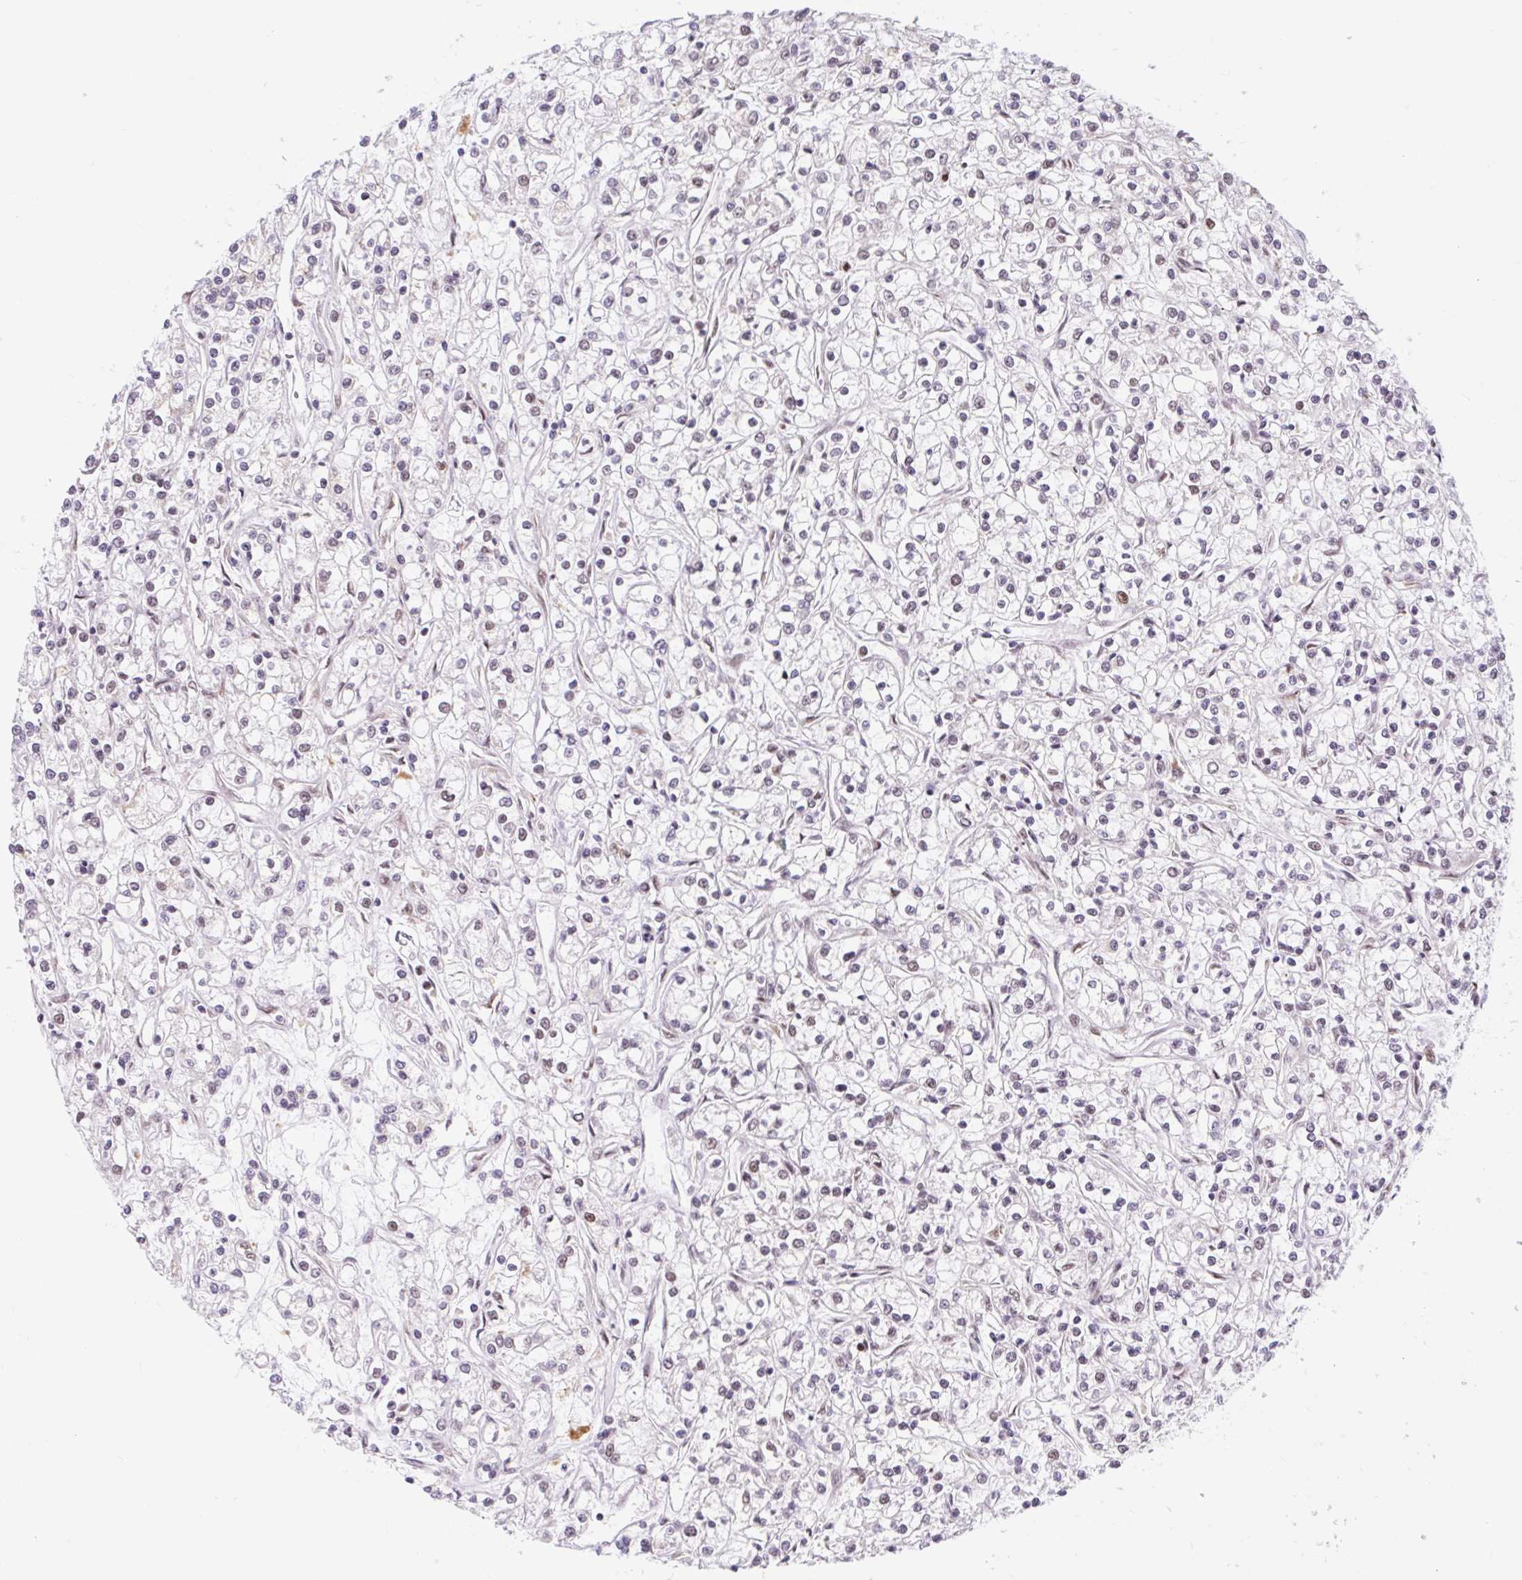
{"staining": {"intensity": "negative", "quantity": "none", "location": "none"}, "tissue": "renal cancer", "cell_type": "Tumor cells", "image_type": "cancer", "snomed": [{"axis": "morphology", "description": "Adenocarcinoma, NOS"}, {"axis": "topography", "description": "Kidney"}], "caption": "Tumor cells show no significant protein positivity in renal adenocarcinoma.", "gene": "SRSF10", "patient": {"sex": "female", "age": 59}}